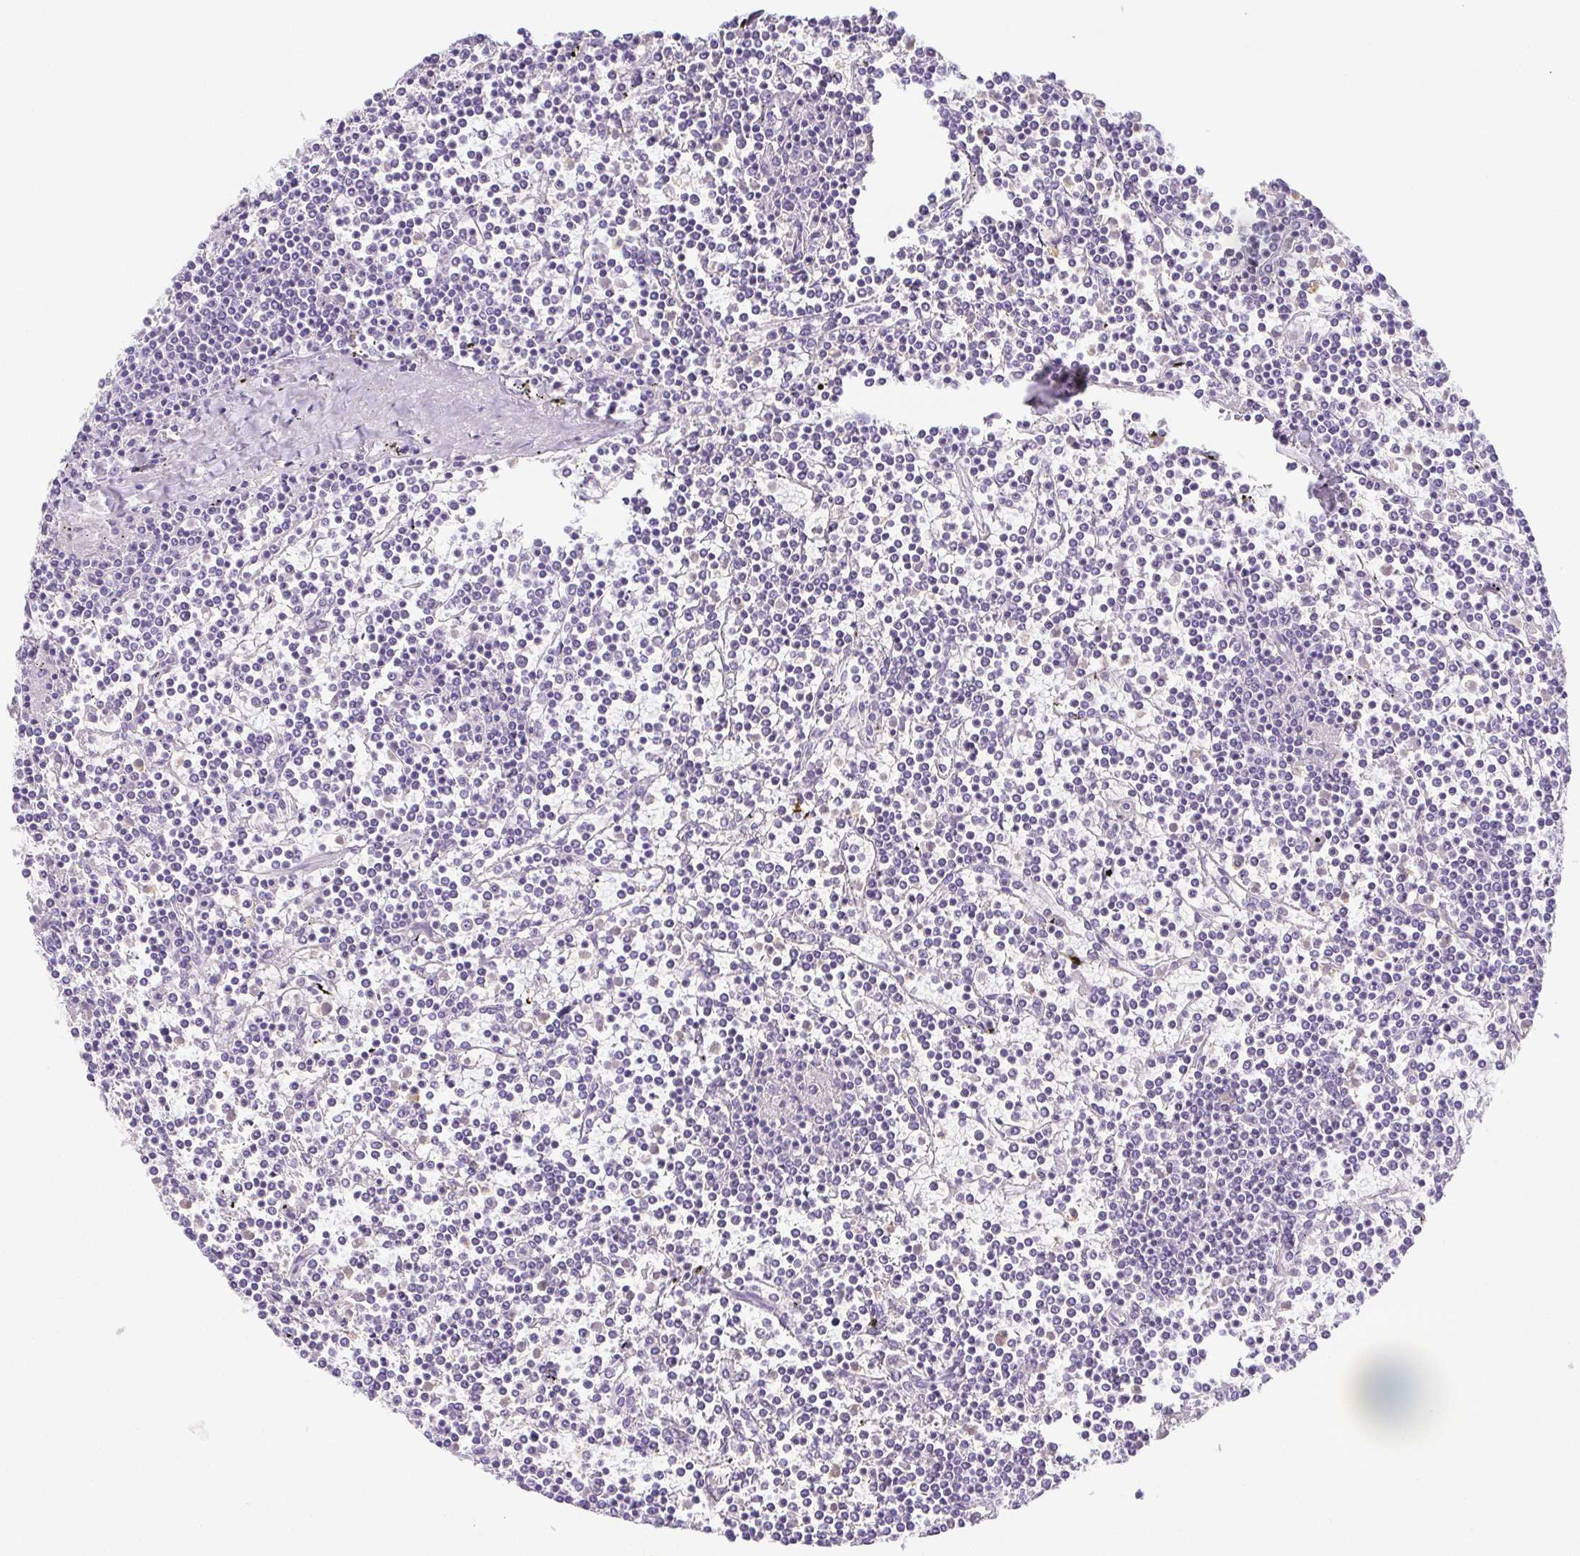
{"staining": {"intensity": "negative", "quantity": "none", "location": "none"}, "tissue": "lymphoma", "cell_type": "Tumor cells", "image_type": "cancer", "snomed": [{"axis": "morphology", "description": "Malignant lymphoma, non-Hodgkin's type, Low grade"}, {"axis": "topography", "description": "Spleen"}], "caption": "DAB immunohistochemical staining of human lymphoma shows no significant expression in tumor cells.", "gene": "MYL6", "patient": {"sex": "female", "age": 19}}